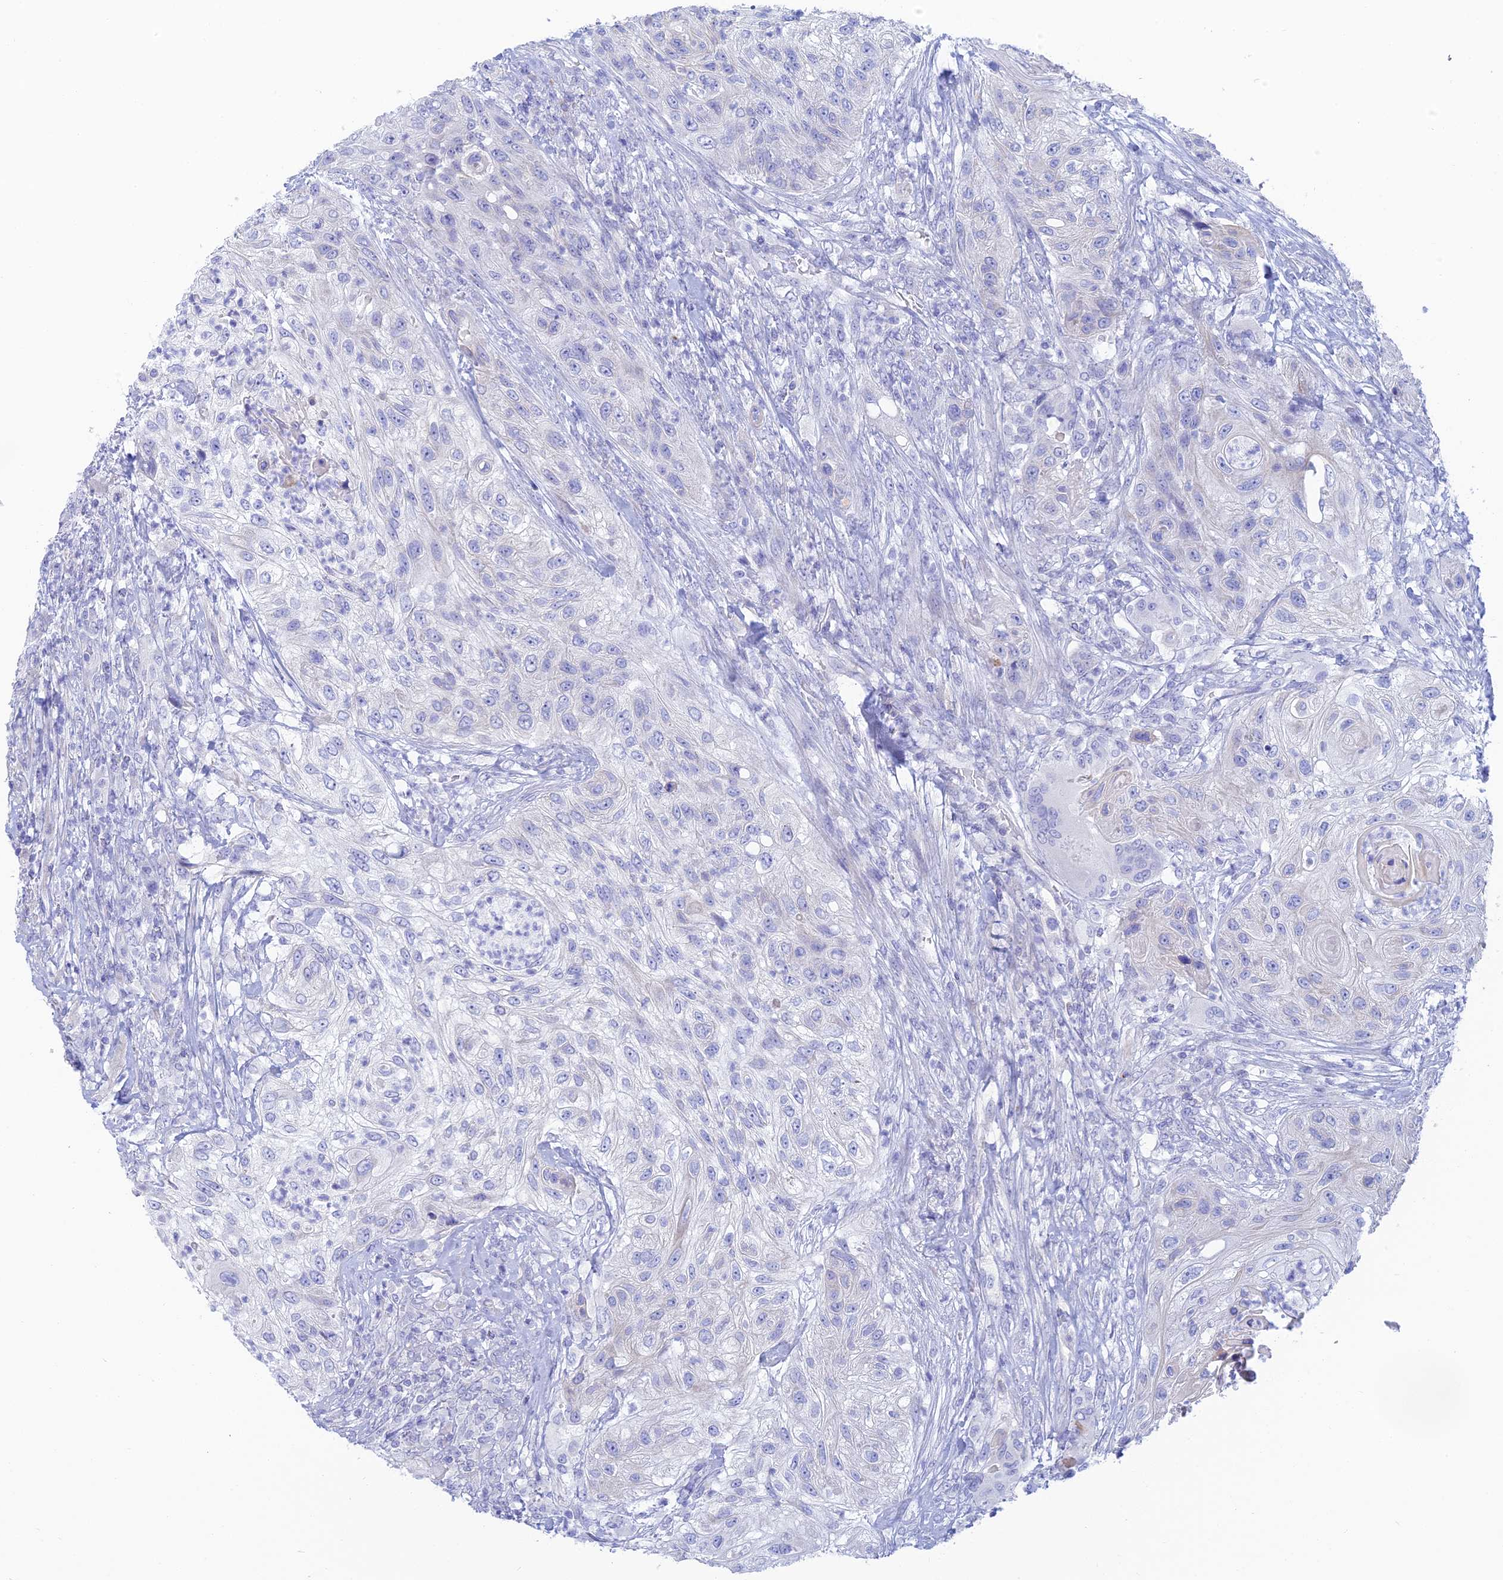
{"staining": {"intensity": "negative", "quantity": "none", "location": "none"}, "tissue": "urothelial cancer", "cell_type": "Tumor cells", "image_type": "cancer", "snomed": [{"axis": "morphology", "description": "Urothelial carcinoma, High grade"}, {"axis": "topography", "description": "Urinary bladder"}], "caption": "High-grade urothelial carcinoma was stained to show a protein in brown. There is no significant positivity in tumor cells. (Stains: DAB (3,3'-diaminobenzidine) immunohistochemistry (IHC) with hematoxylin counter stain, Microscopy: brightfield microscopy at high magnification).", "gene": "CEP152", "patient": {"sex": "female", "age": 60}}